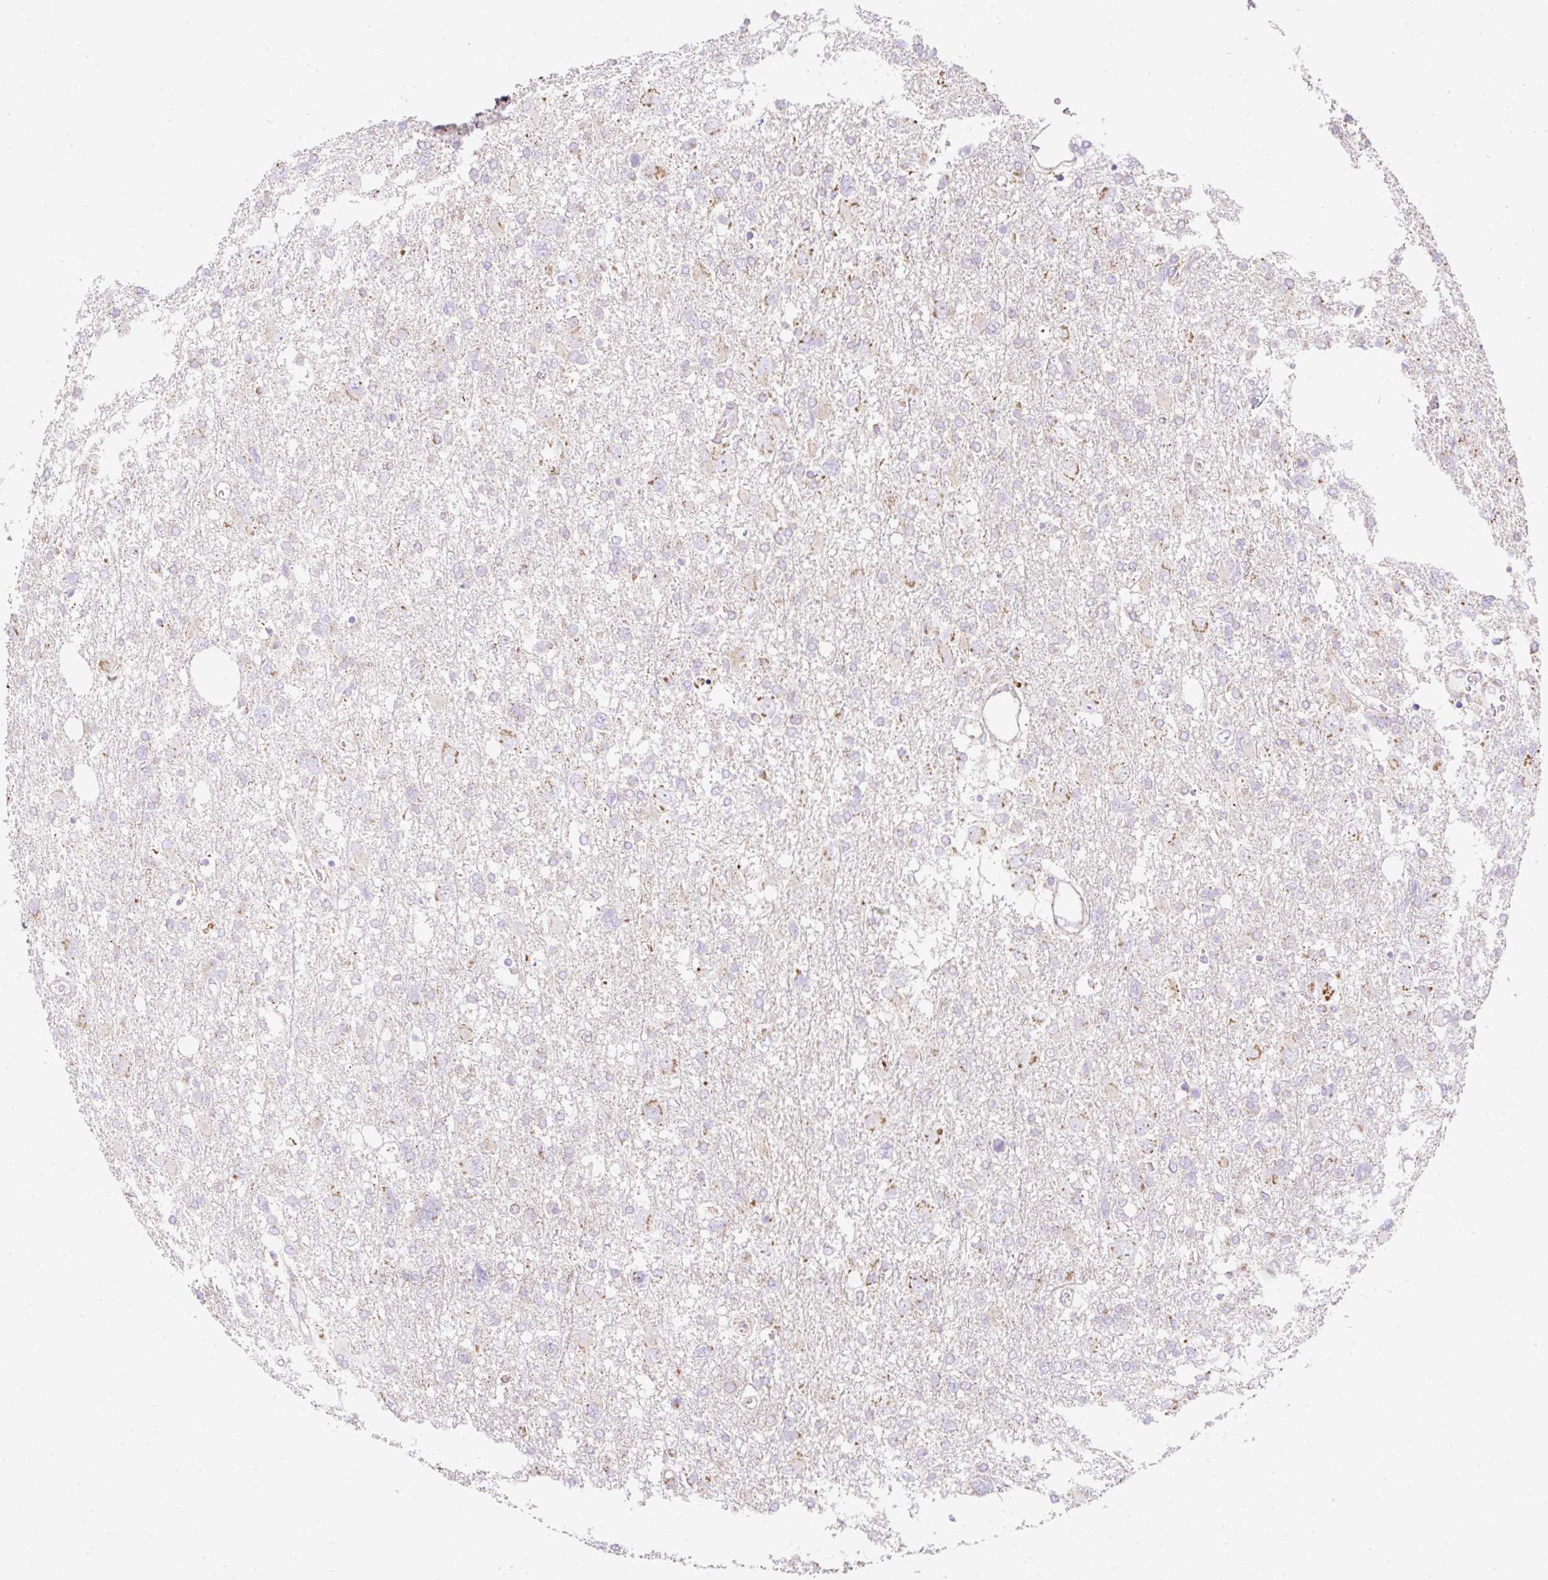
{"staining": {"intensity": "weak", "quantity": "<25%", "location": "cytoplasmic/membranous"}, "tissue": "glioma", "cell_type": "Tumor cells", "image_type": "cancer", "snomed": [{"axis": "morphology", "description": "Glioma, malignant, High grade"}, {"axis": "topography", "description": "Brain"}], "caption": "DAB immunohistochemical staining of human glioma displays no significant positivity in tumor cells.", "gene": "DAAM2", "patient": {"sex": "male", "age": 61}}